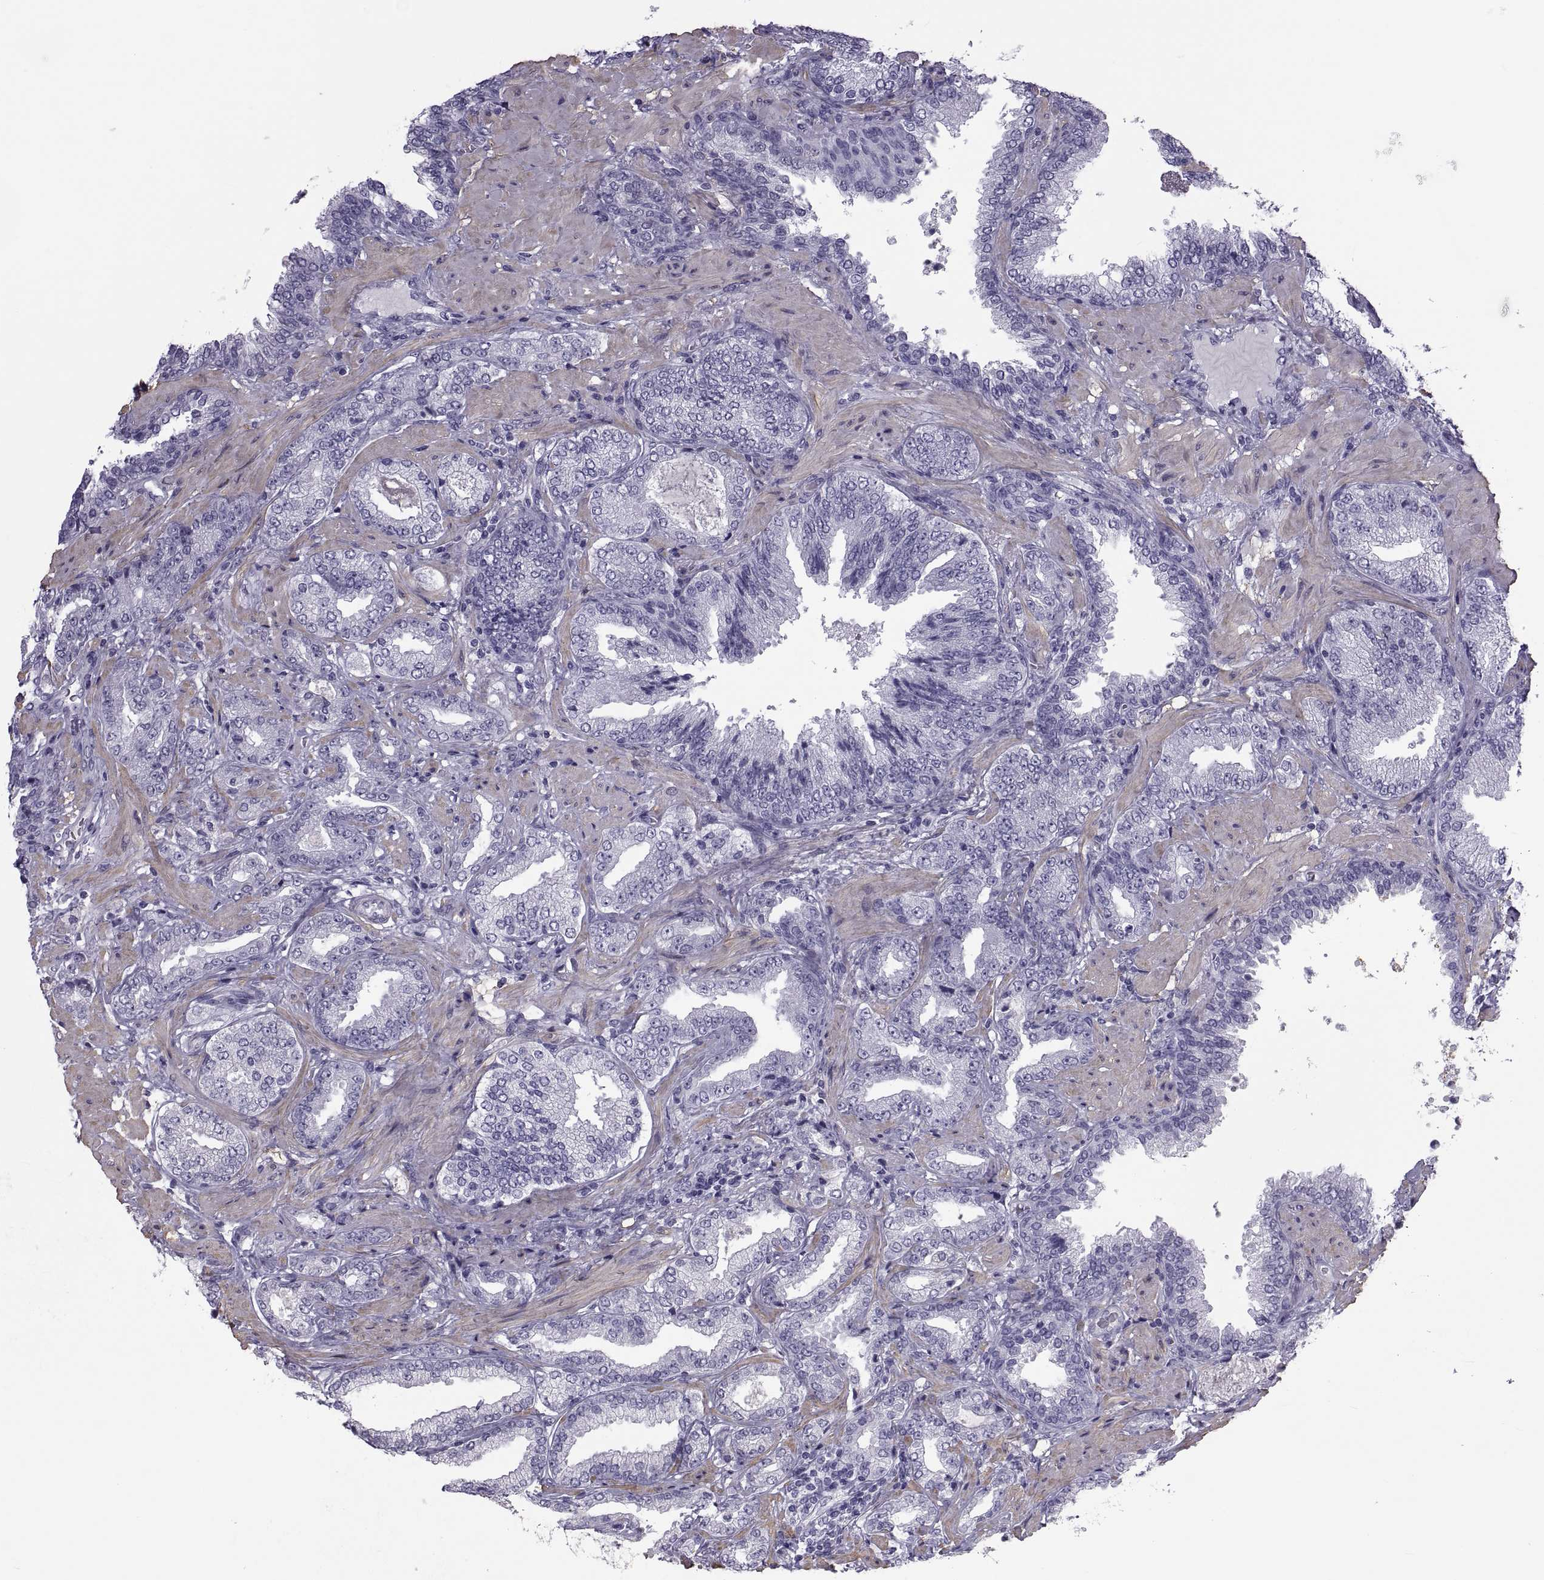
{"staining": {"intensity": "negative", "quantity": "none", "location": "none"}, "tissue": "prostate cancer", "cell_type": "Tumor cells", "image_type": "cancer", "snomed": [{"axis": "morphology", "description": "Adenocarcinoma, Low grade"}, {"axis": "topography", "description": "Prostate"}], "caption": "There is no significant positivity in tumor cells of prostate low-grade adenocarcinoma.", "gene": "MAGEB1", "patient": {"sex": "male", "age": 68}}